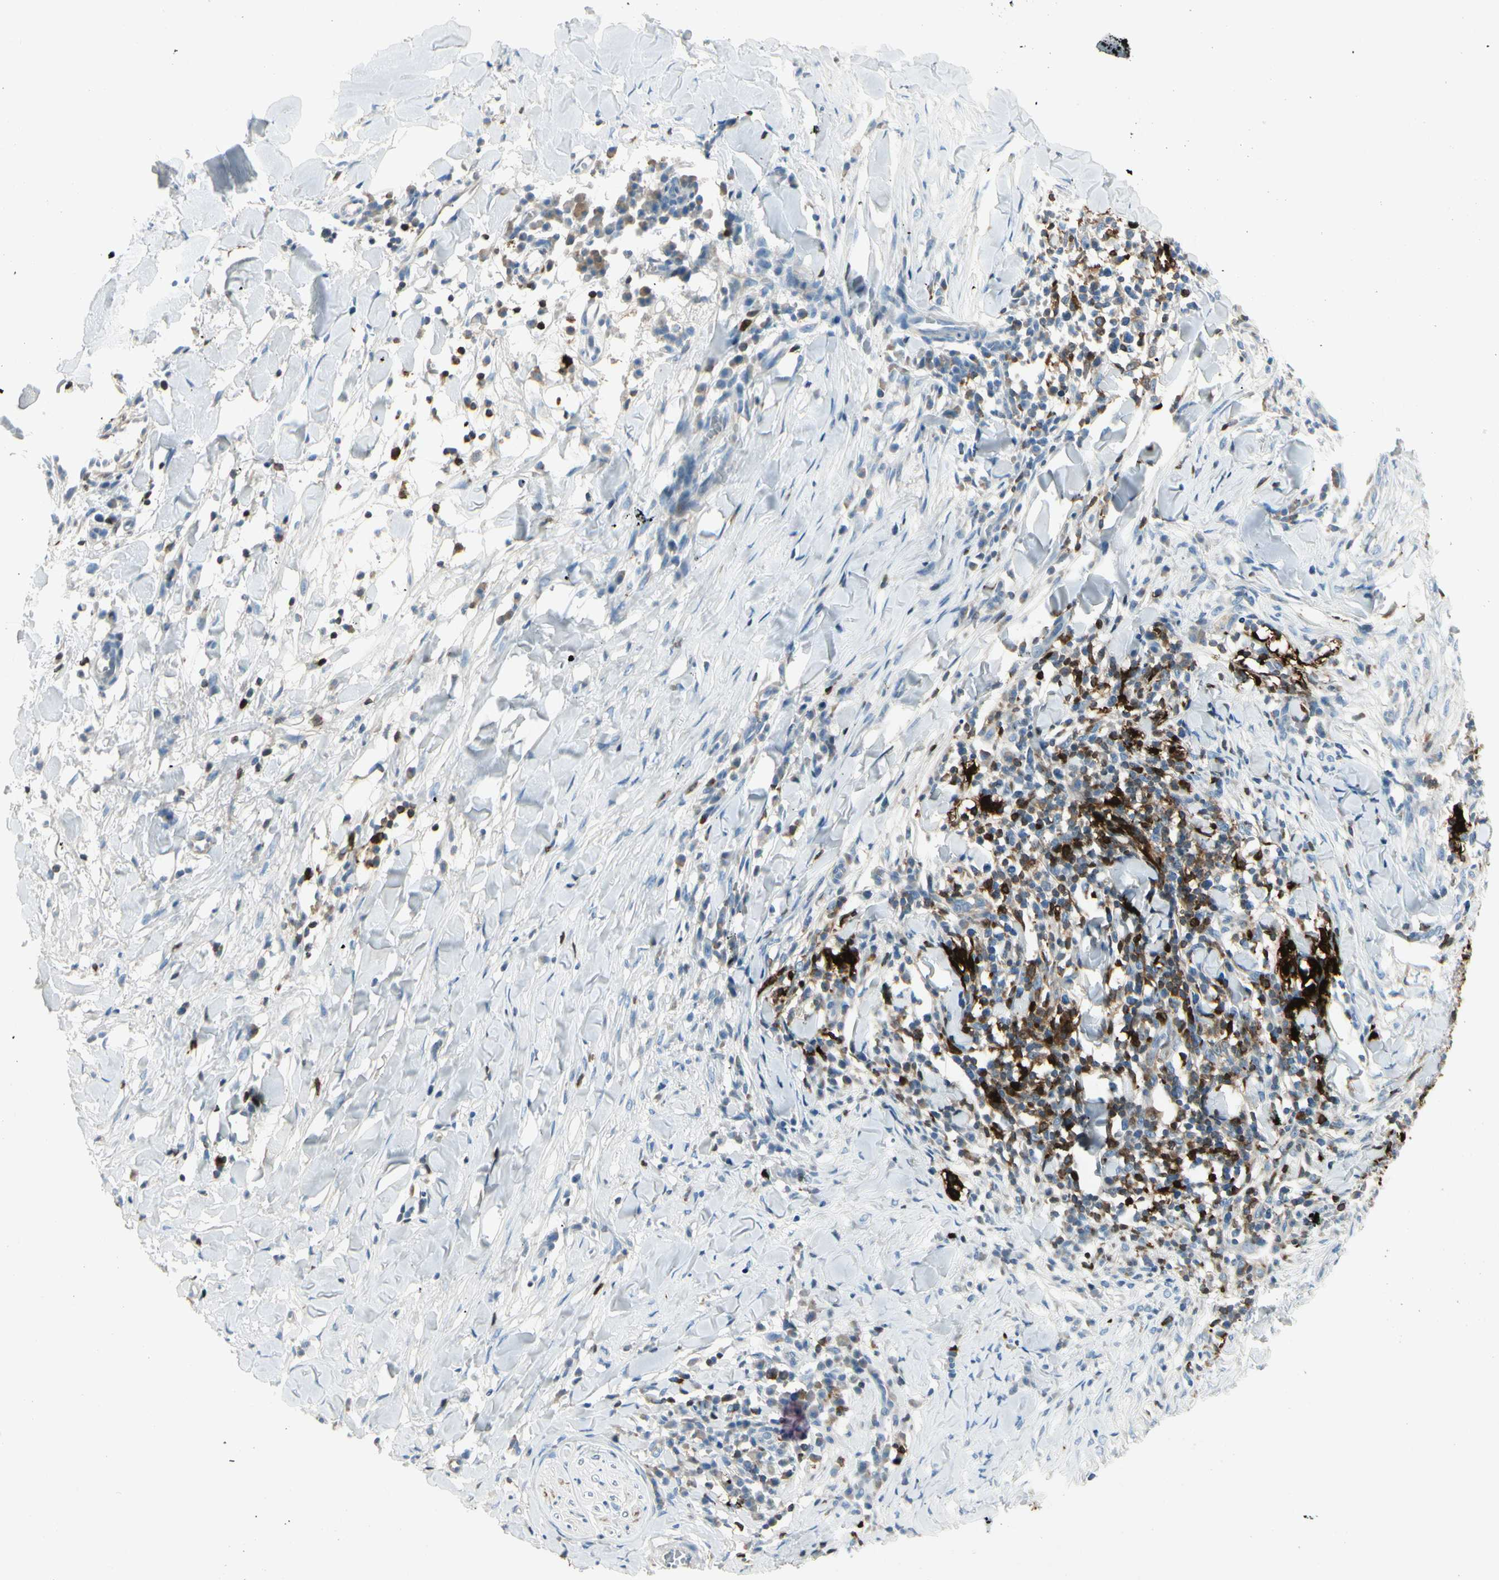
{"staining": {"intensity": "weak", "quantity": "<25%", "location": "cytoplasmic/membranous"}, "tissue": "skin cancer", "cell_type": "Tumor cells", "image_type": "cancer", "snomed": [{"axis": "morphology", "description": "Squamous cell carcinoma, NOS"}, {"axis": "topography", "description": "Skin"}], "caption": "Tumor cells are negative for protein expression in human skin cancer (squamous cell carcinoma).", "gene": "TRAF1", "patient": {"sex": "male", "age": 24}}